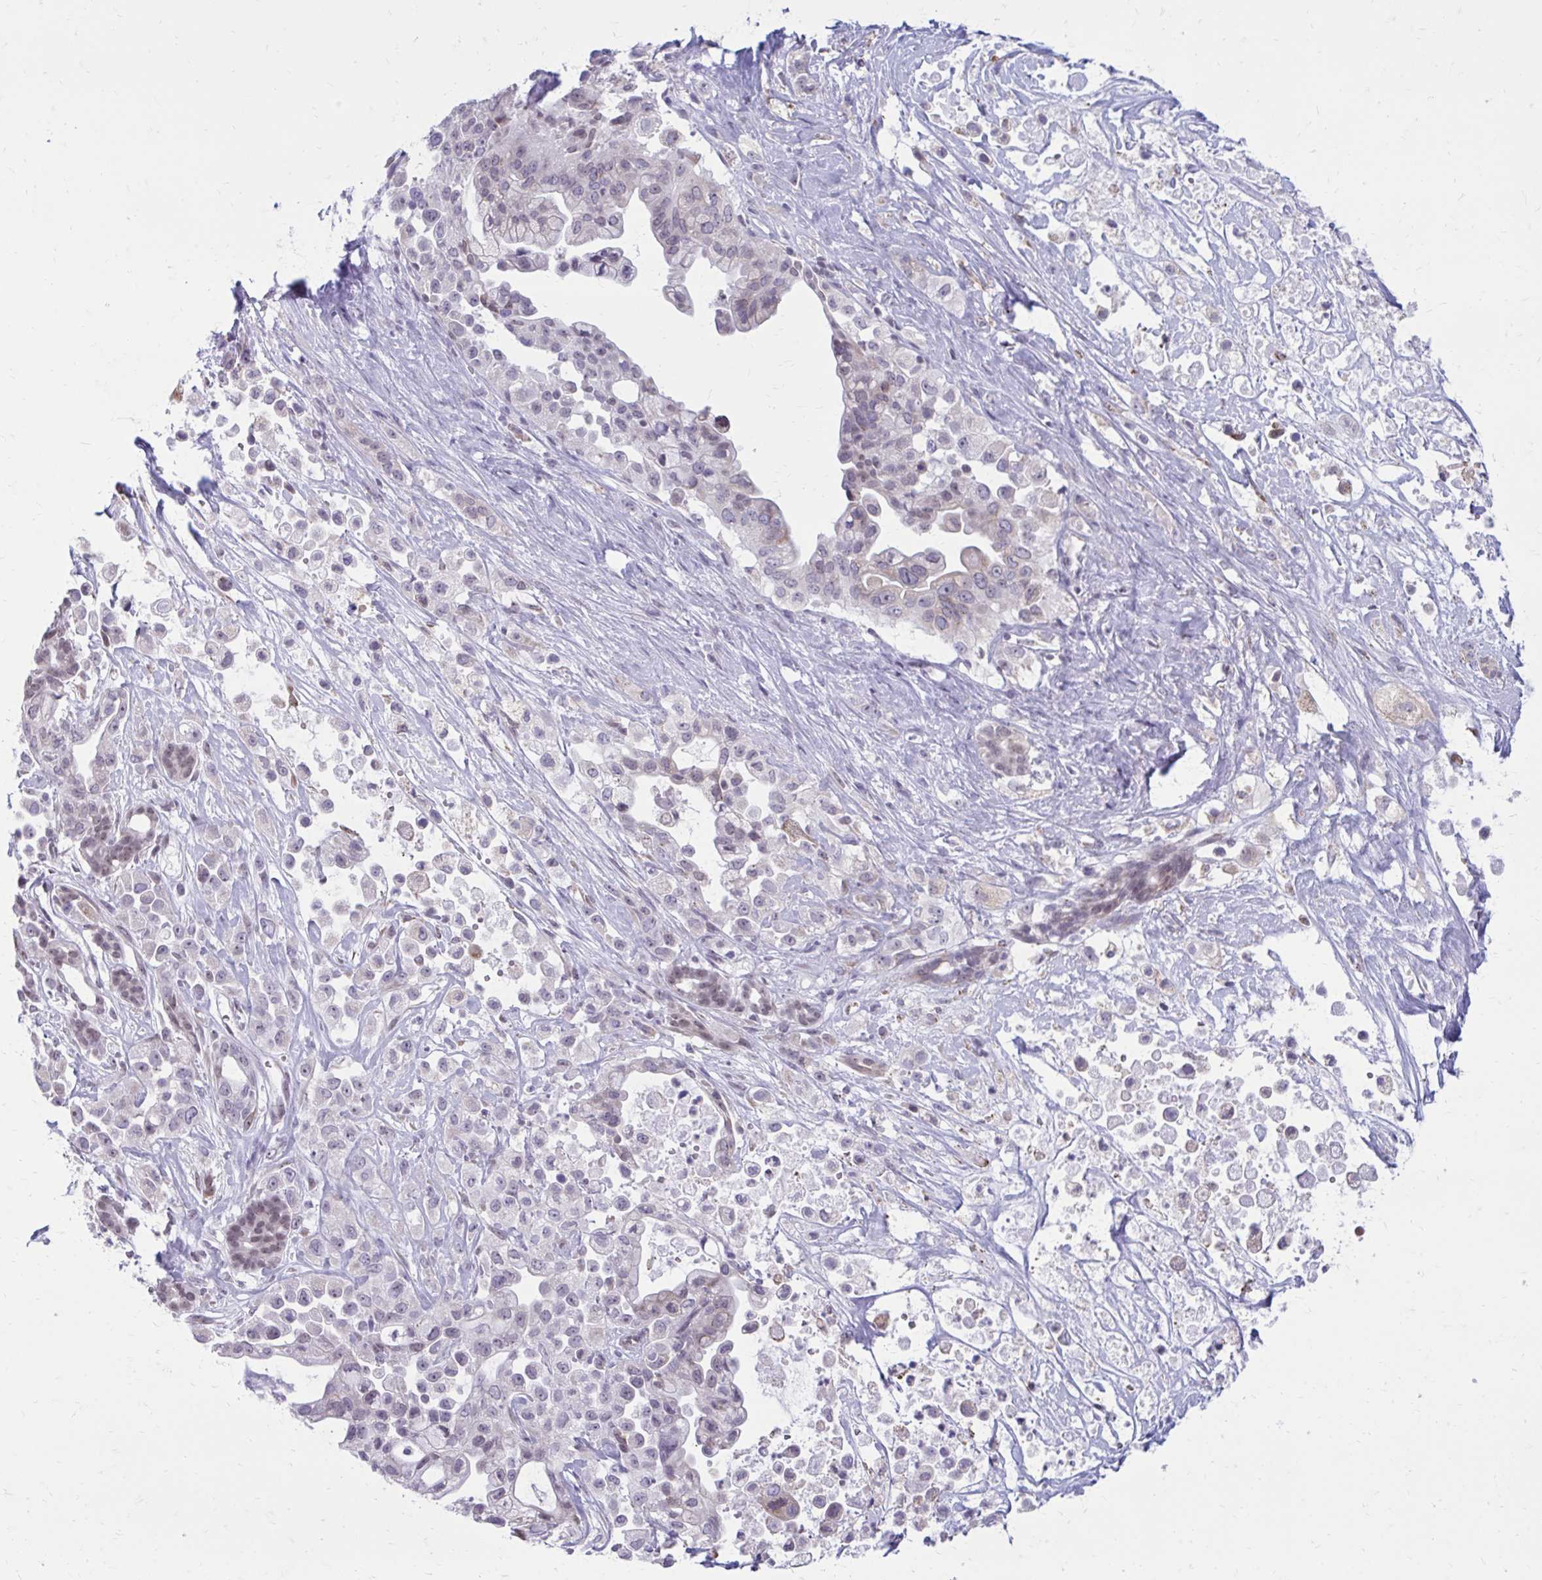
{"staining": {"intensity": "negative", "quantity": "none", "location": "none"}, "tissue": "pancreatic cancer", "cell_type": "Tumor cells", "image_type": "cancer", "snomed": [{"axis": "morphology", "description": "Adenocarcinoma, NOS"}, {"axis": "topography", "description": "Pancreas"}], "caption": "Adenocarcinoma (pancreatic) was stained to show a protein in brown. There is no significant staining in tumor cells.", "gene": "PROSER1", "patient": {"sex": "male", "age": 44}}